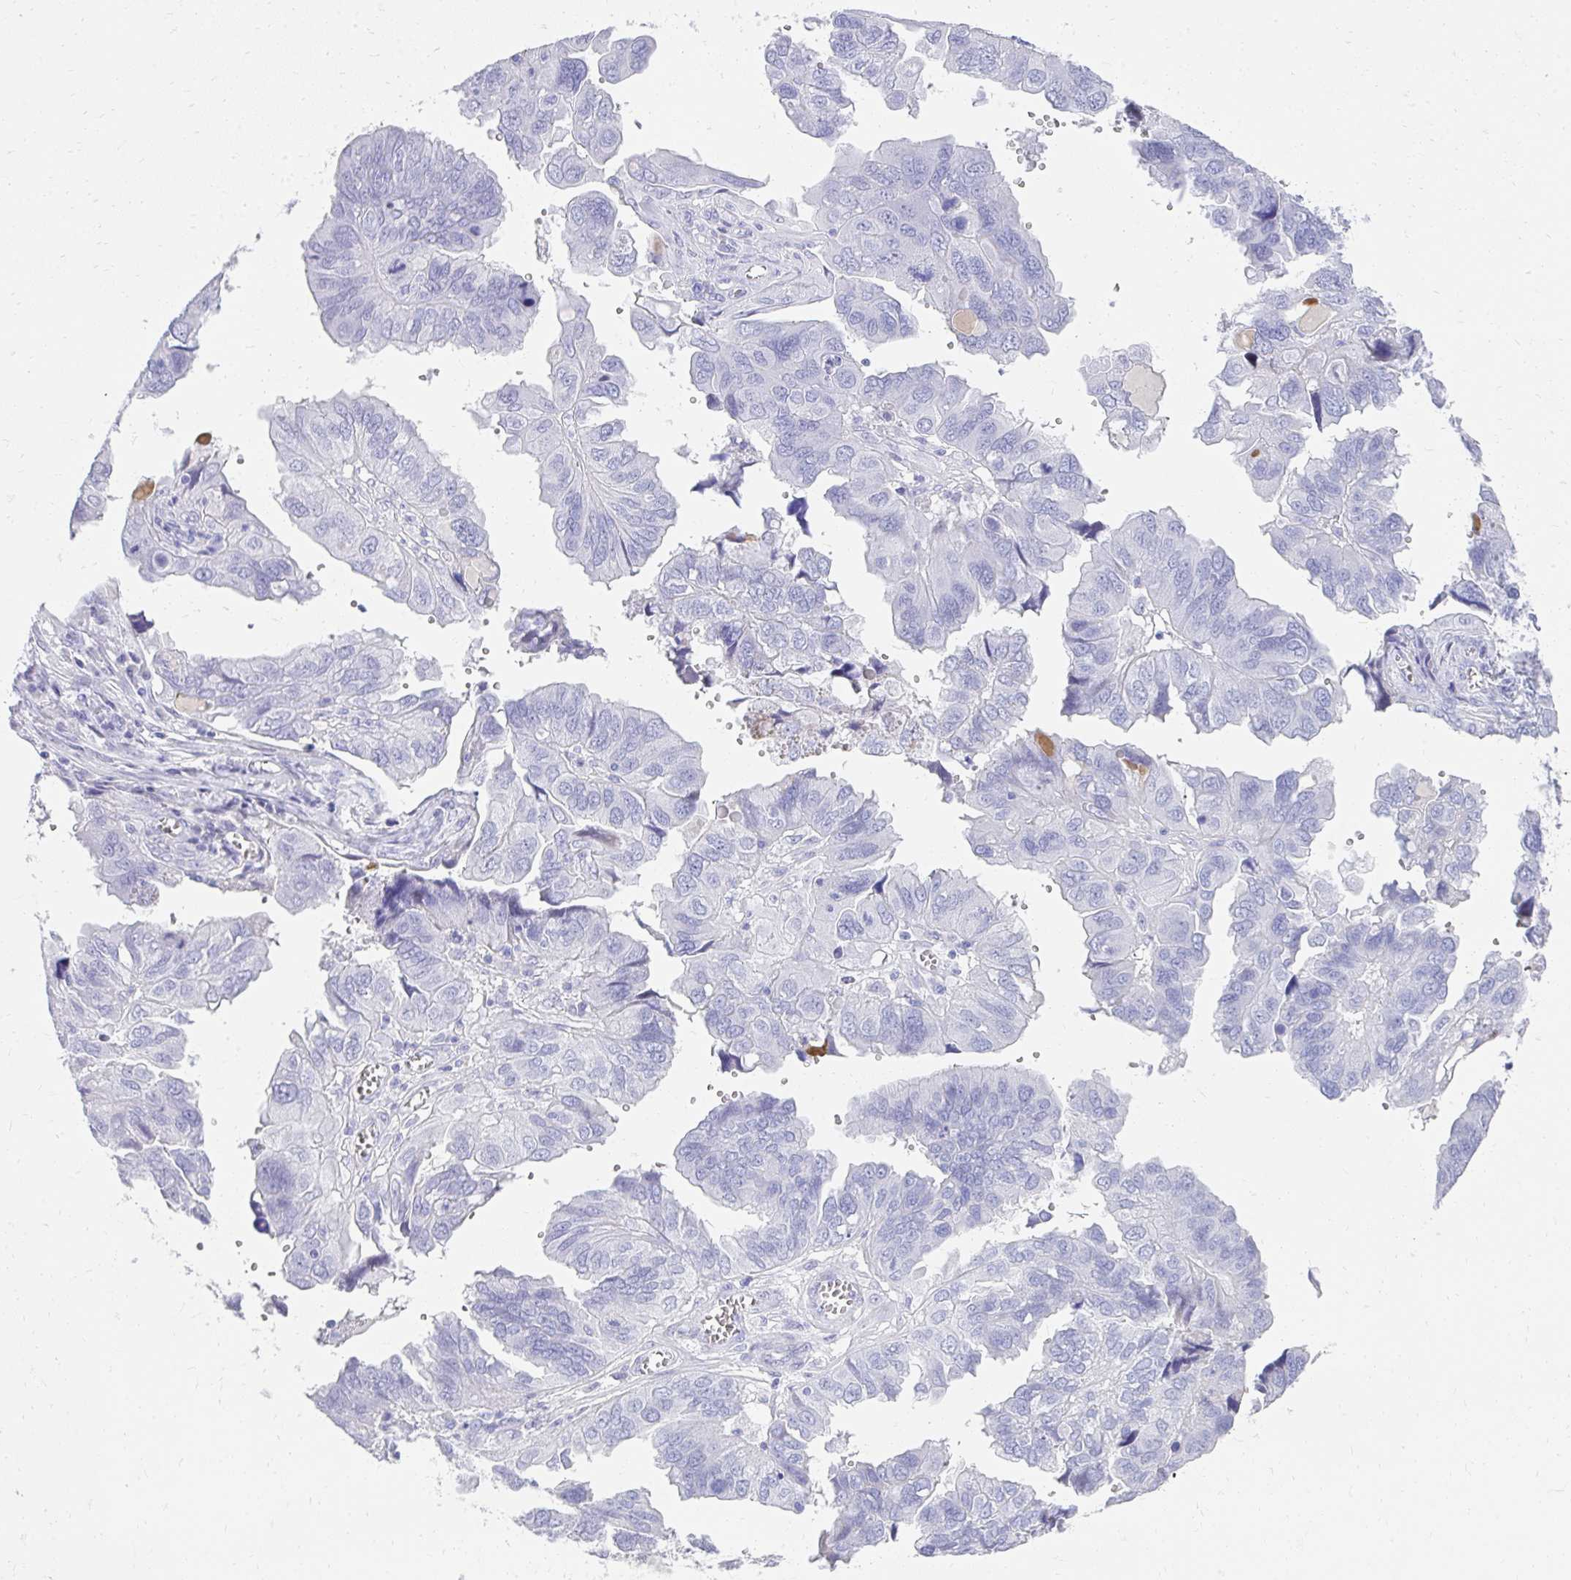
{"staining": {"intensity": "negative", "quantity": "none", "location": "none"}, "tissue": "ovarian cancer", "cell_type": "Tumor cells", "image_type": "cancer", "snomed": [{"axis": "morphology", "description": "Cystadenocarcinoma, serous, NOS"}, {"axis": "topography", "description": "Ovary"}], "caption": "An immunohistochemistry micrograph of ovarian cancer is shown. There is no staining in tumor cells of ovarian cancer.", "gene": "TNNT1", "patient": {"sex": "female", "age": 79}}